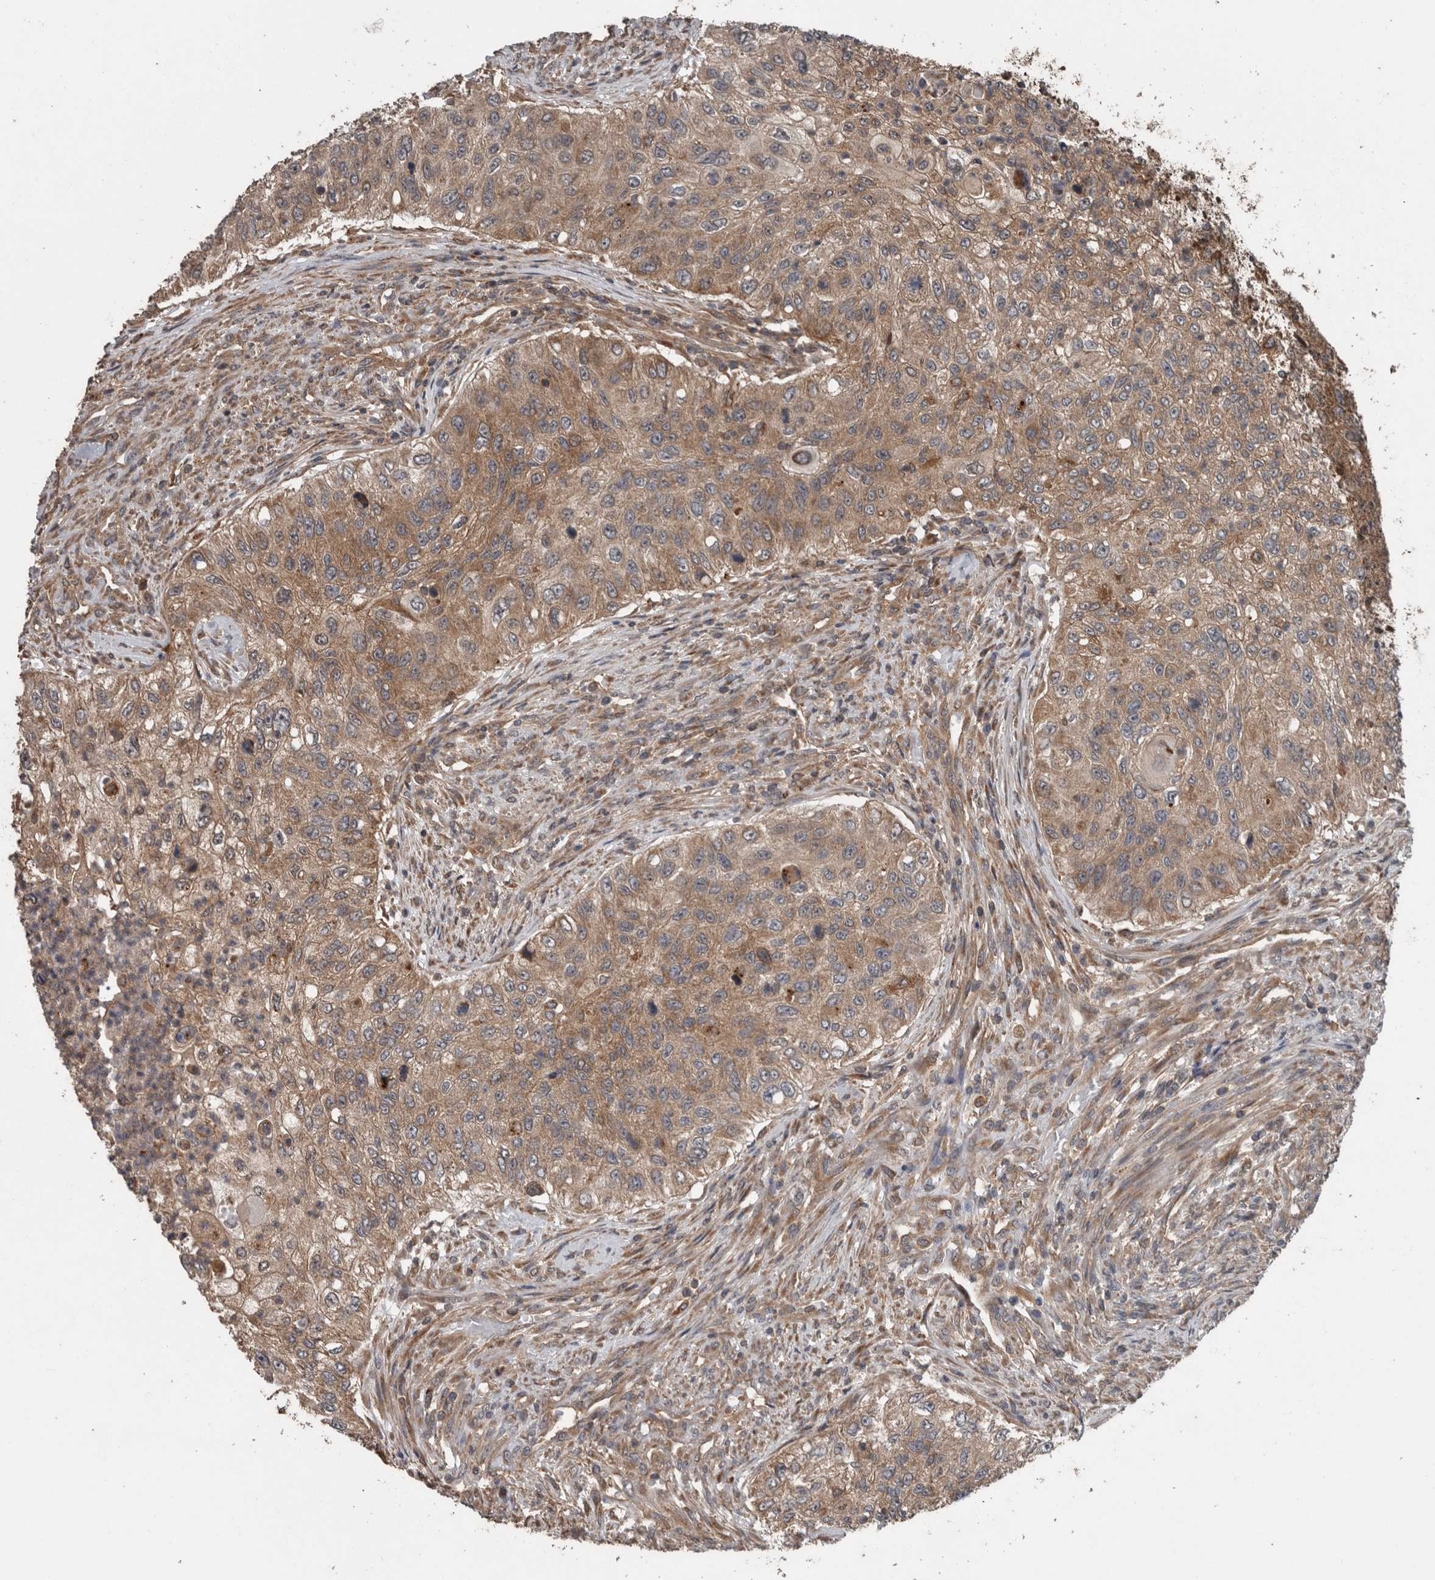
{"staining": {"intensity": "moderate", "quantity": ">75%", "location": "cytoplasmic/membranous"}, "tissue": "urothelial cancer", "cell_type": "Tumor cells", "image_type": "cancer", "snomed": [{"axis": "morphology", "description": "Urothelial carcinoma, High grade"}, {"axis": "topography", "description": "Urinary bladder"}], "caption": "The immunohistochemical stain shows moderate cytoplasmic/membranous positivity in tumor cells of urothelial cancer tissue.", "gene": "RIOK3", "patient": {"sex": "female", "age": 60}}